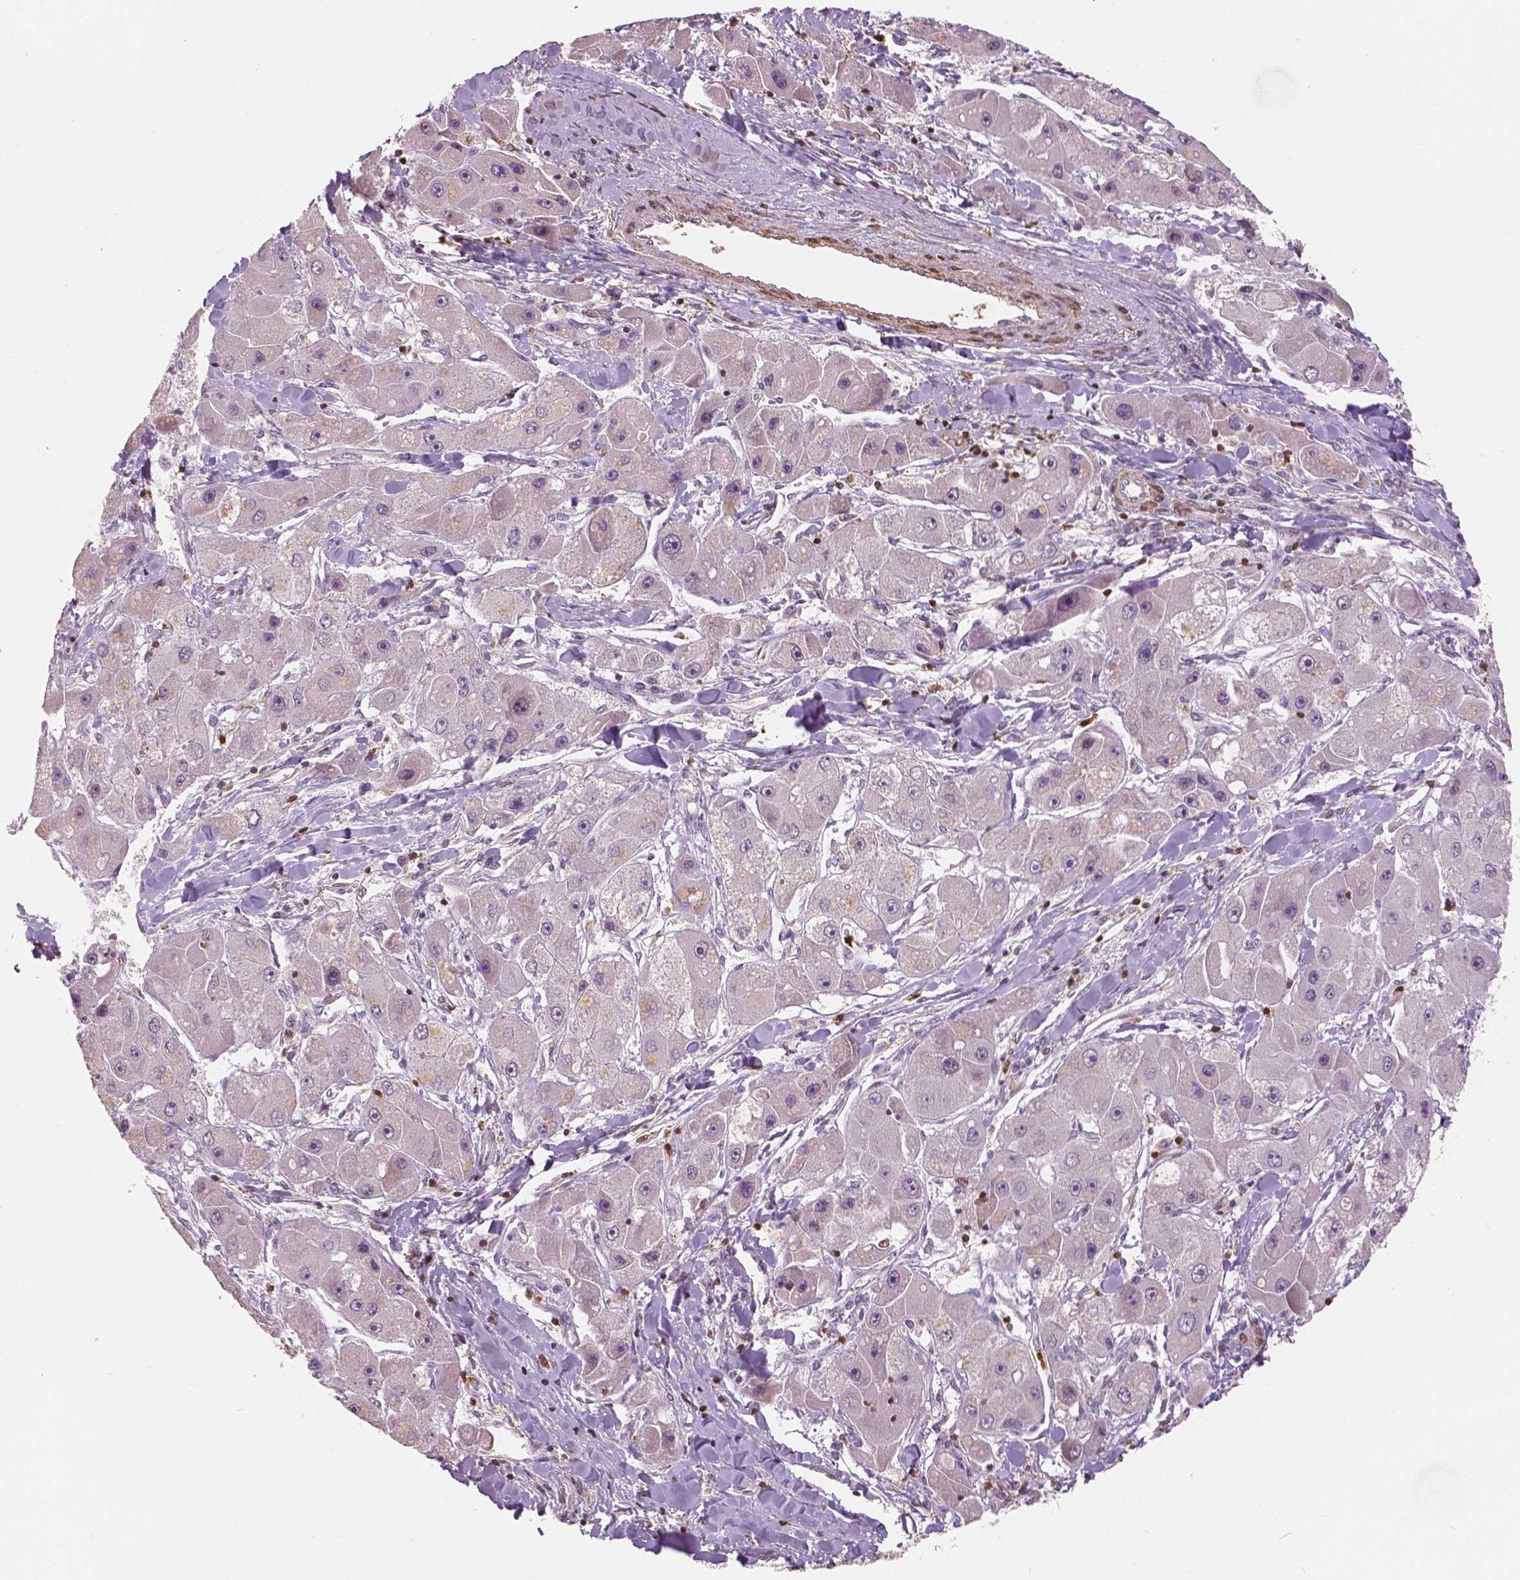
{"staining": {"intensity": "negative", "quantity": "none", "location": "none"}, "tissue": "liver cancer", "cell_type": "Tumor cells", "image_type": "cancer", "snomed": [{"axis": "morphology", "description": "Carcinoma, Hepatocellular, NOS"}, {"axis": "topography", "description": "Liver"}], "caption": "The histopathology image exhibits no significant positivity in tumor cells of liver cancer. The staining was performed using DAB (3,3'-diaminobenzidine) to visualize the protein expression in brown, while the nuclei were stained in blue with hematoxylin (Magnification: 20x).", "gene": "S100A4", "patient": {"sex": "male", "age": 24}}